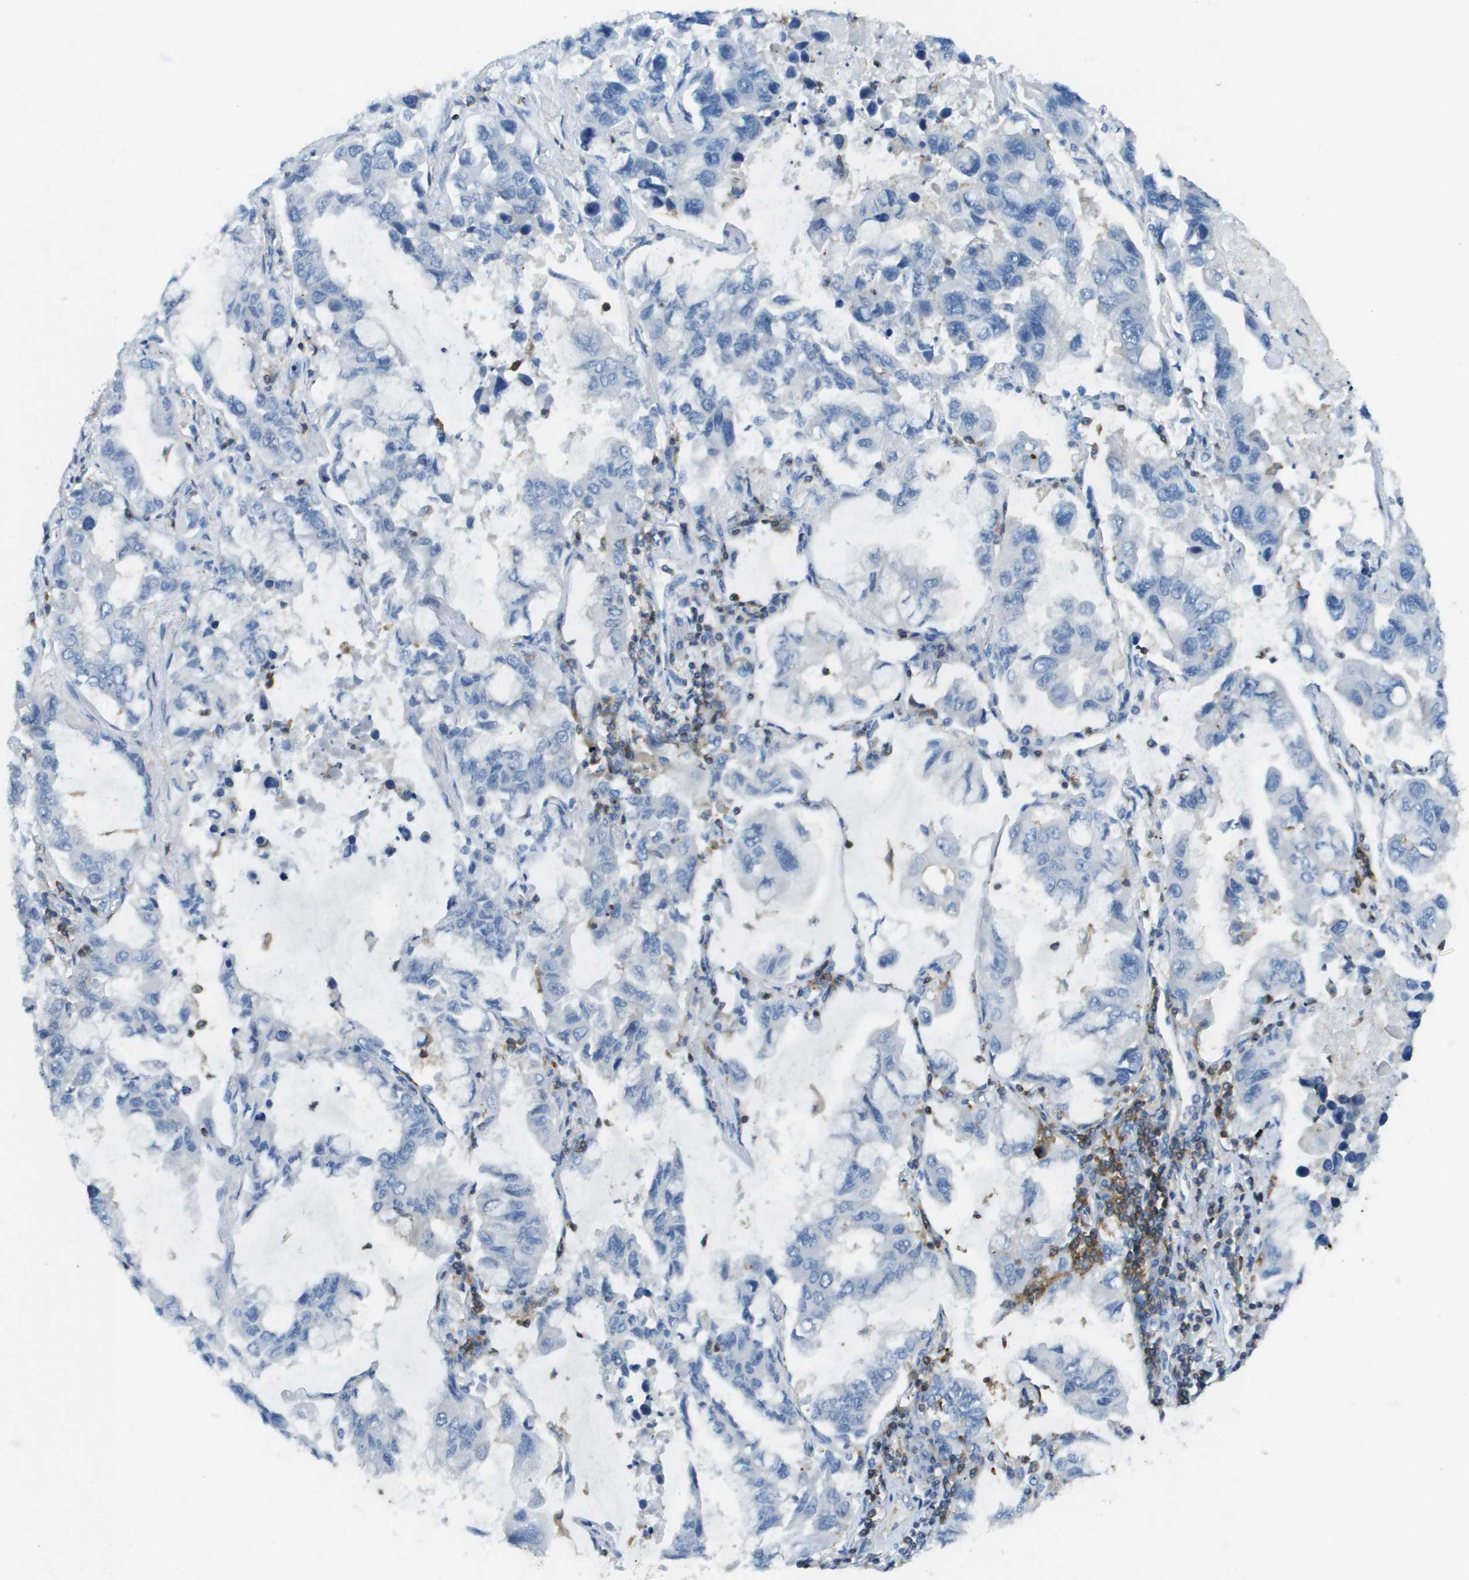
{"staining": {"intensity": "negative", "quantity": "none", "location": "none"}, "tissue": "lung cancer", "cell_type": "Tumor cells", "image_type": "cancer", "snomed": [{"axis": "morphology", "description": "Adenocarcinoma, NOS"}, {"axis": "topography", "description": "Lung"}], "caption": "Immunohistochemistry (IHC) histopathology image of neoplastic tissue: human lung adenocarcinoma stained with DAB (3,3'-diaminobenzidine) reveals no significant protein expression in tumor cells. The staining is performed using DAB (3,3'-diaminobenzidine) brown chromogen with nuclei counter-stained in using hematoxylin.", "gene": "APBB1IP", "patient": {"sex": "male", "age": 64}}